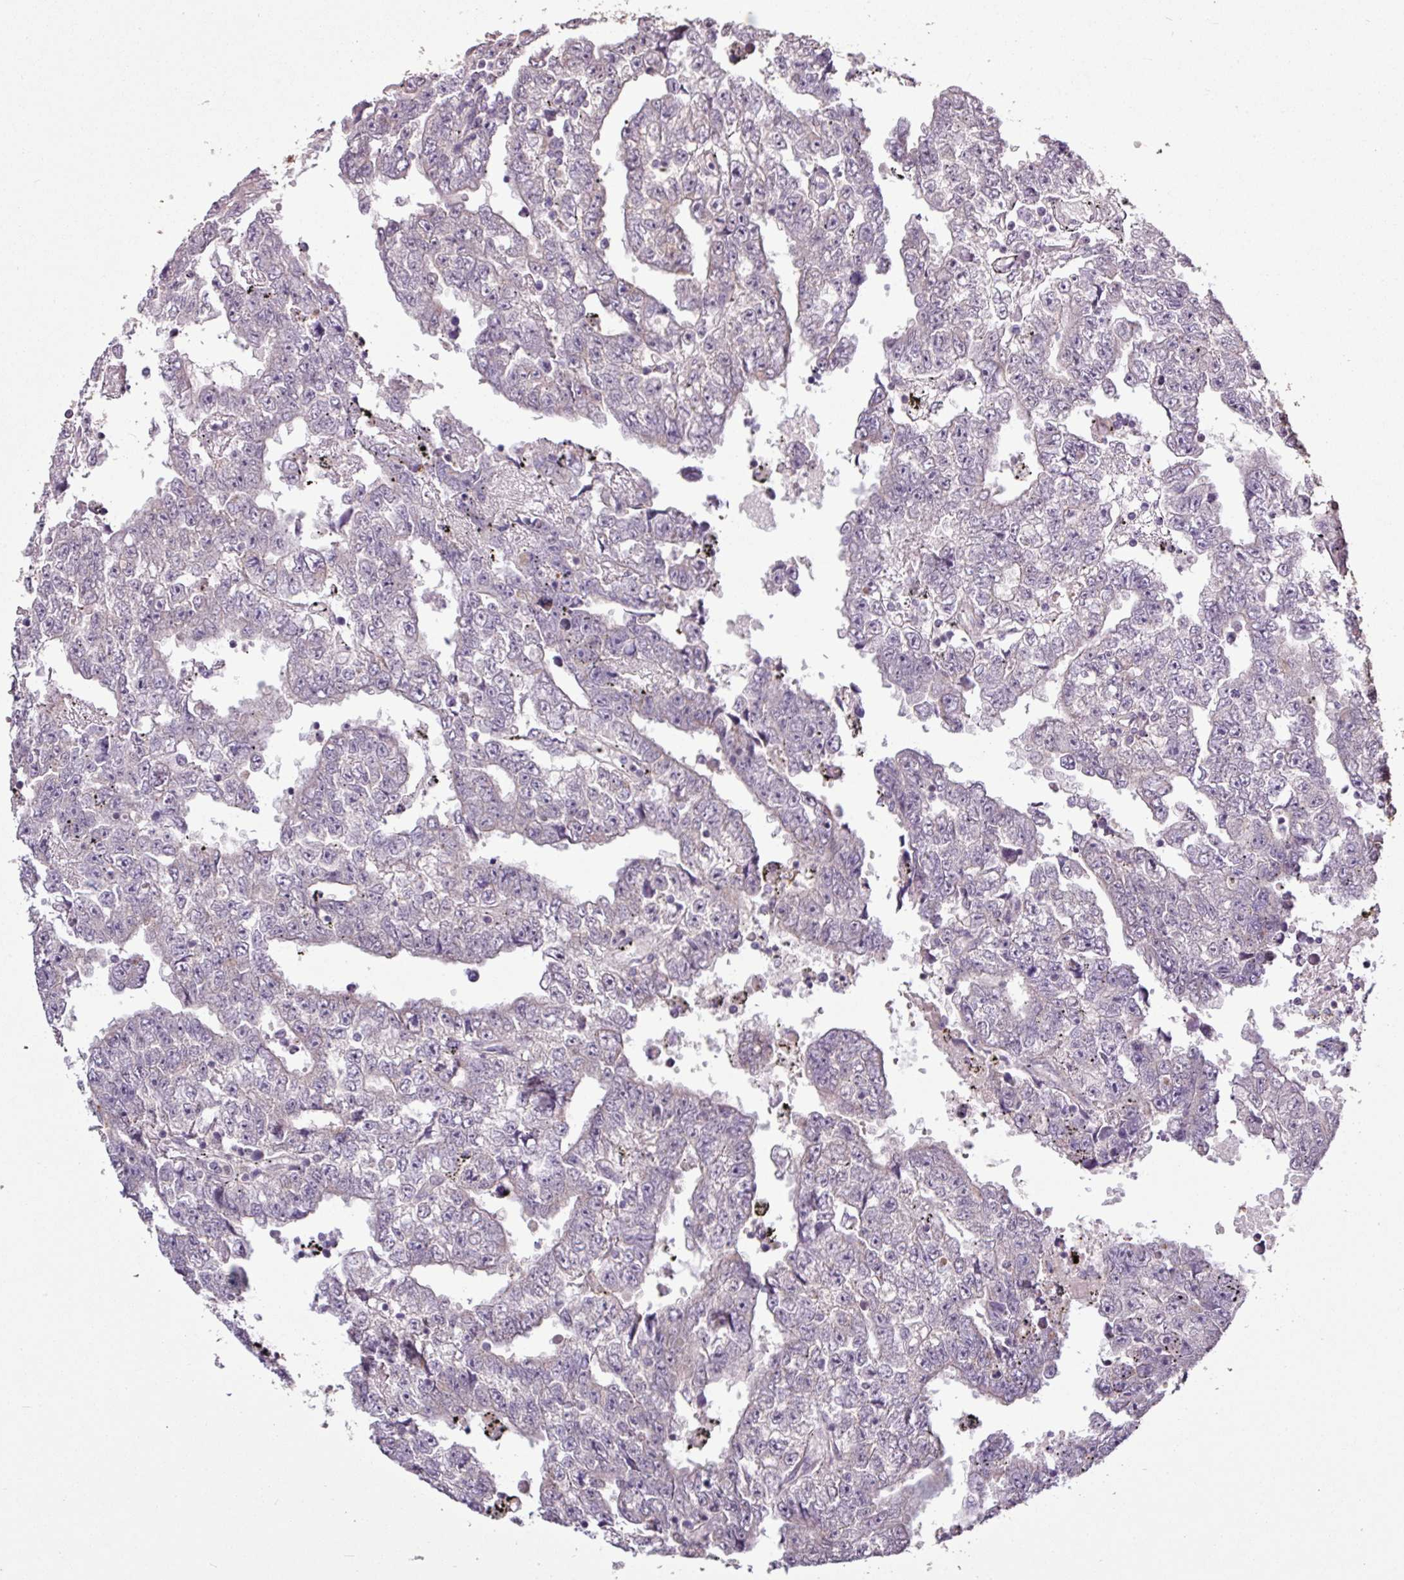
{"staining": {"intensity": "negative", "quantity": "none", "location": "none"}, "tissue": "testis cancer", "cell_type": "Tumor cells", "image_type": "cancer", "snomed": [{"axis": "morphology", "description": "Carcinoma, Embryonal, NOS"}, {"axis": "topography", "description": "Testis"}], "caption": "DAB immunohistochemical staining of human testis cancer displays no significant positivity in tumor cells.", "gene": "SKIC2", "patient": {"sex": "male", "age": 25}}